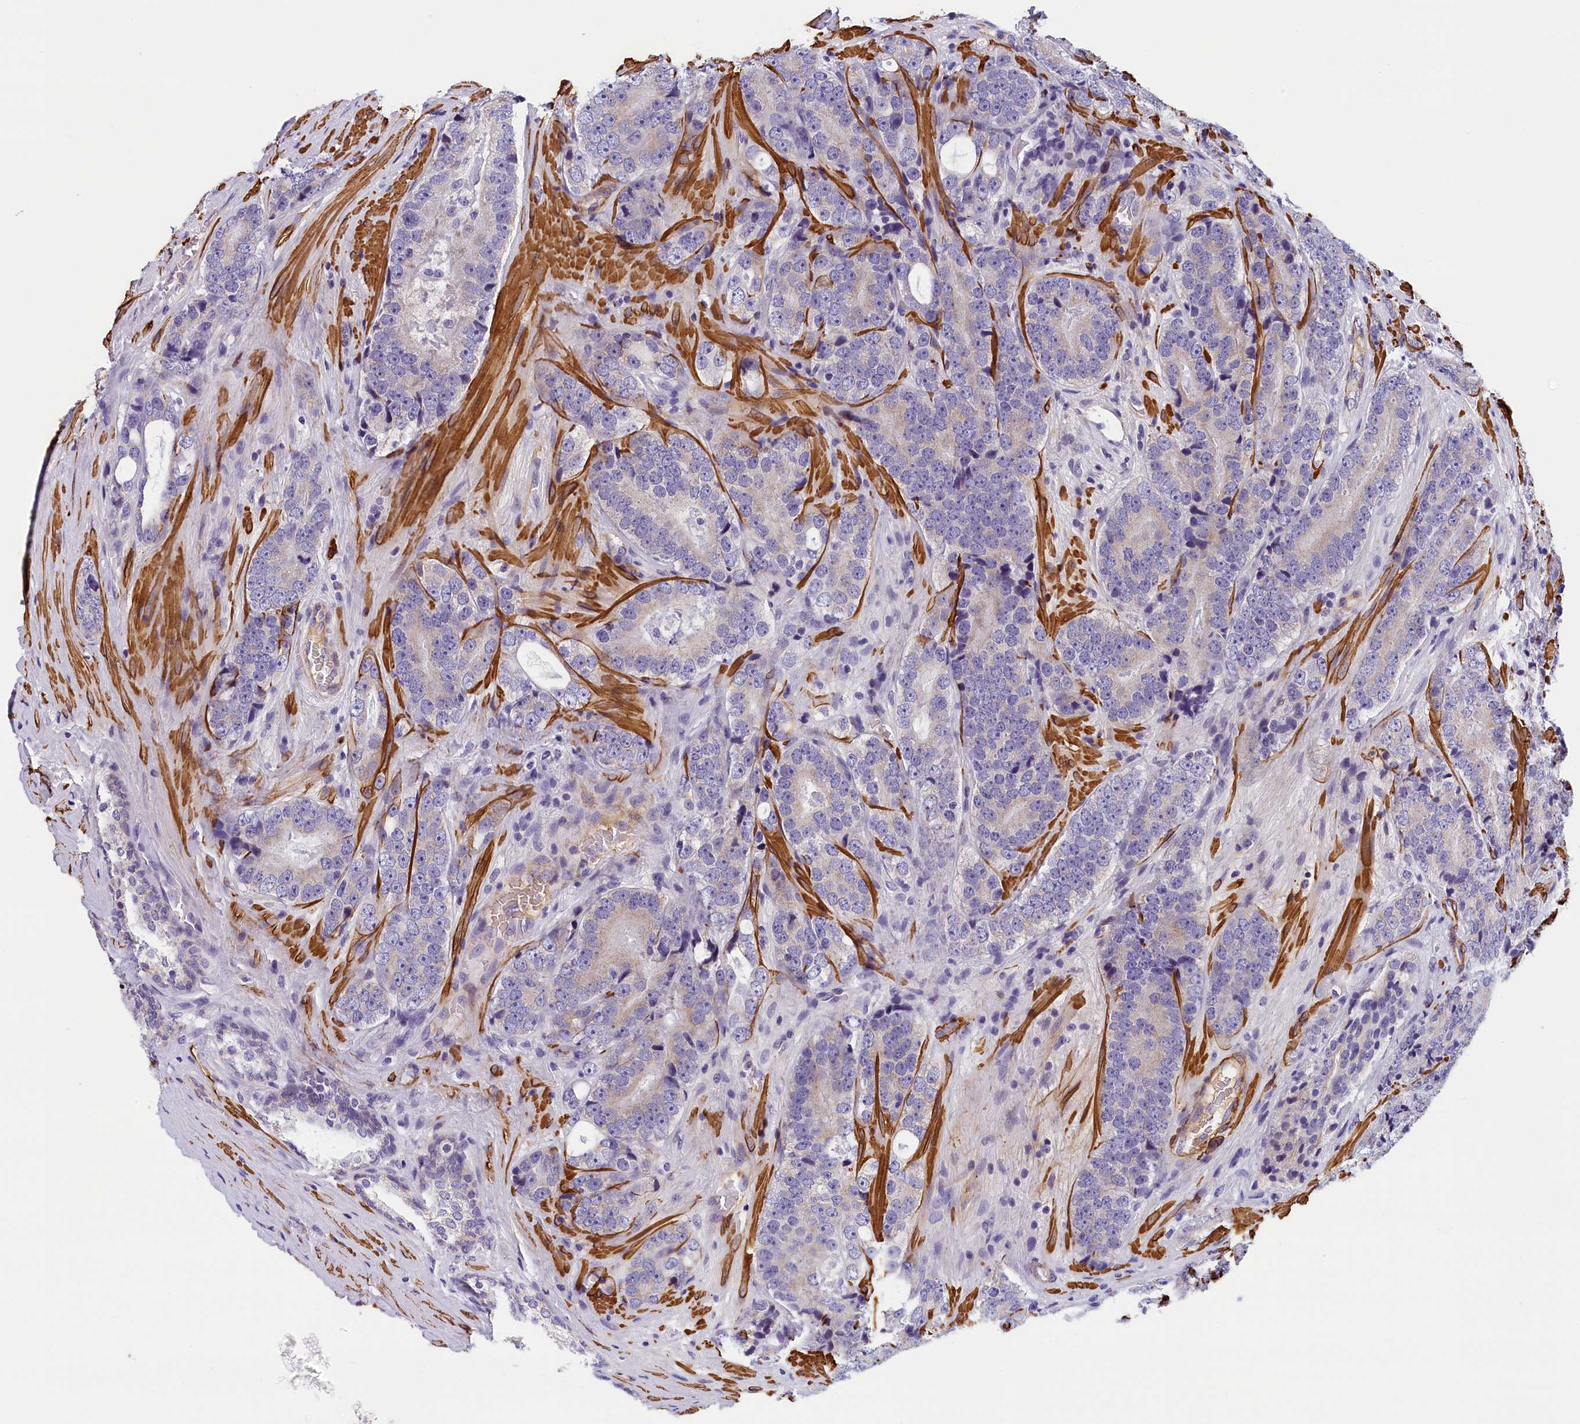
{"staining": {"intensity": "negative", "quantity": "none", "location": "none"}, "tissue": "prostate cancer", "cell_type": "Tumor cells", "image_type": "cancer", "snomed": [{"axis": "morphology", "description": "Adenocarcinoma, High grade"}, {"axis": "topography", "description": "Prostate"}], "caption": "High magnification brightfield microscopy of adenocarcinoma (high-grade) (prostate) stained with DAB (brown) and counterstained with hematoxylin (blue): tumor cells show no significant expression.", "gene": "BCL2L13", "patient": {"sex": "male", "age": 56}}